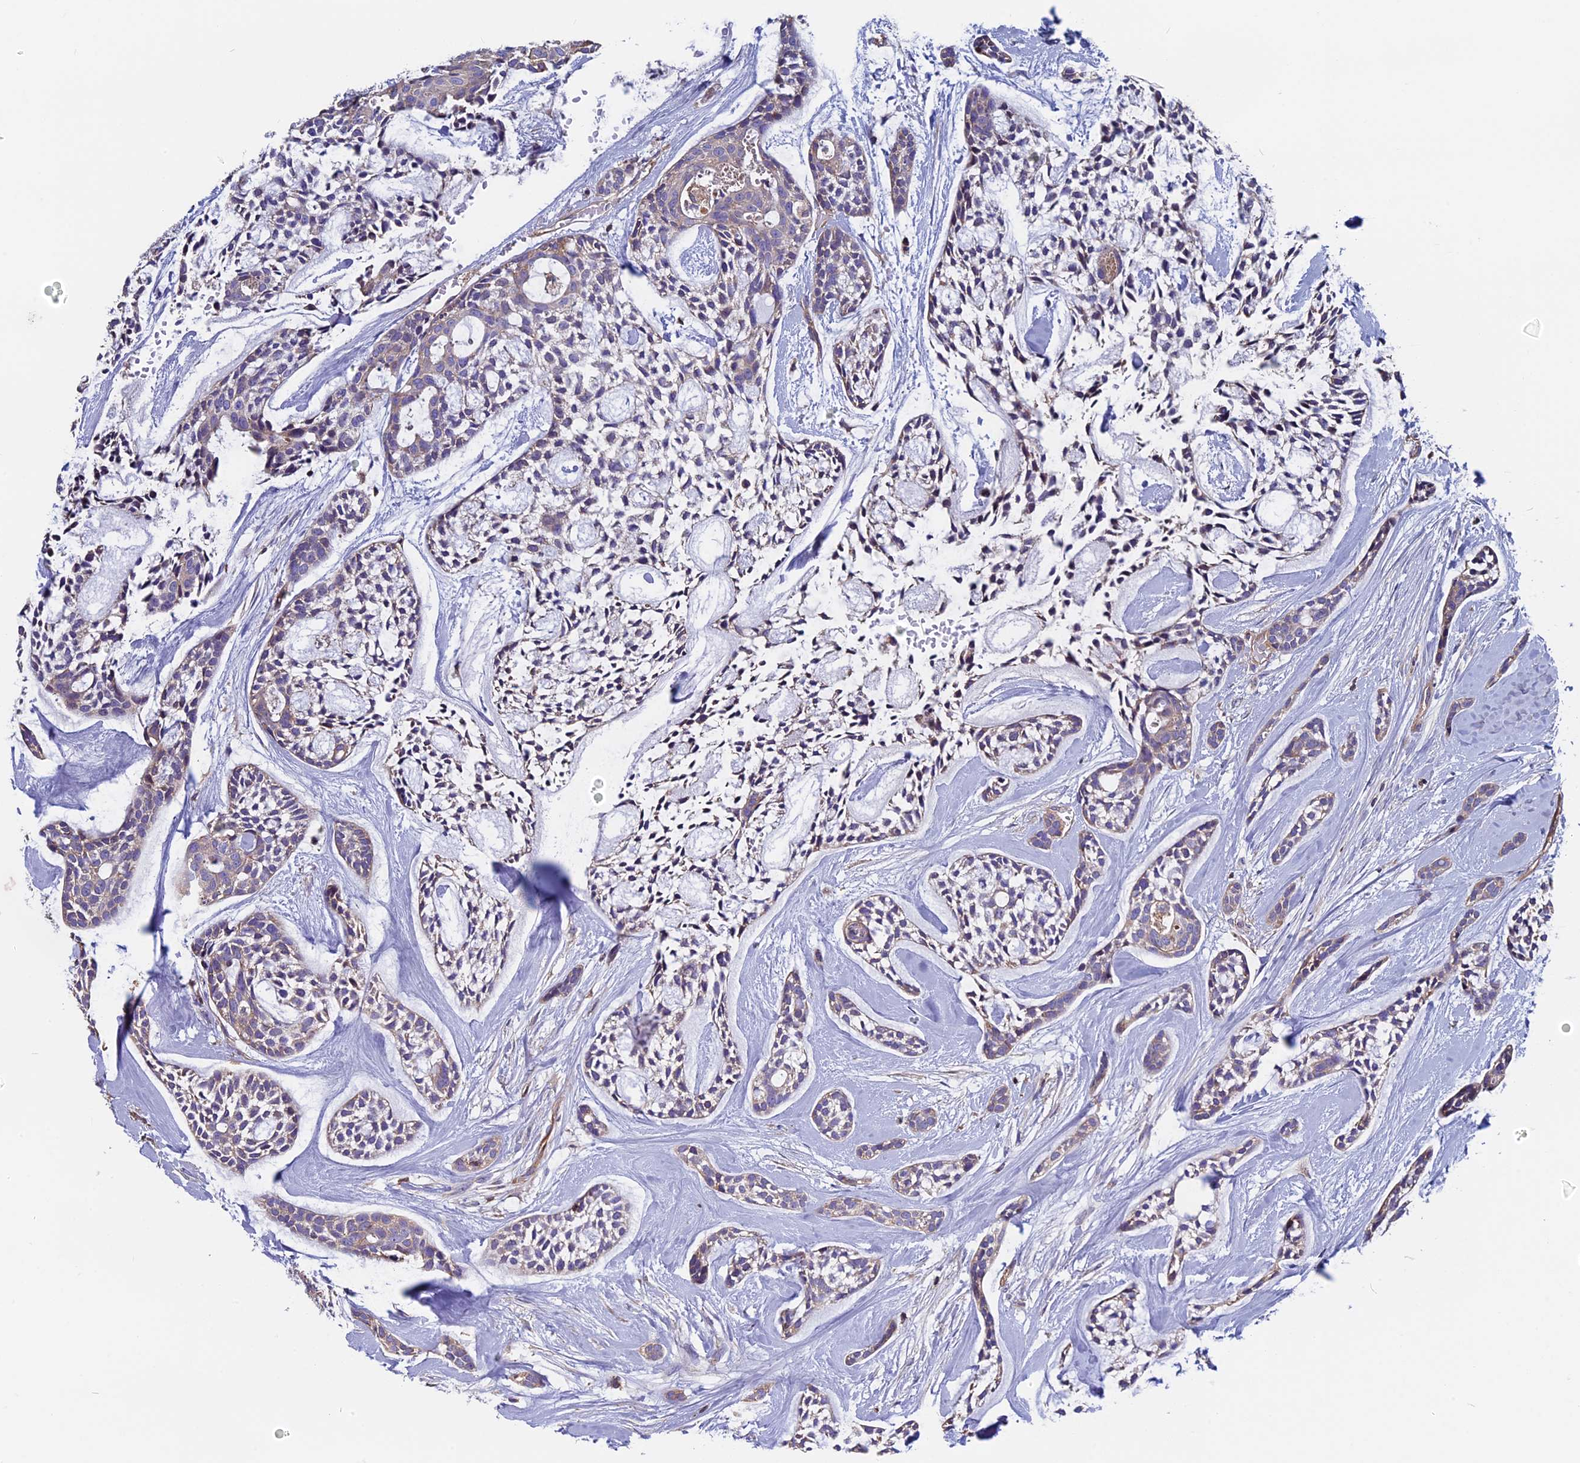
{"staining": {"intensity": "weak", "quantity": "<25%", "location": "cytoplasmic/membranous"}, "tissue": "head and neck cancer", "cell_type": "Tumor cells", "image_type": "cancer", "snomed": [{"axis": "morphology", "description": "Adenocarcinoma, NOS"}, {"axis": "topography", "description": "Subcutis"}, {"axis": "topography", "description": "Head-Neck"}], "caption": "IHC image of human head and neck cancer stained for a protein (brown), which demonstrates no staining in tumor cells.", "gene": "CCDC153", "patient": {"sex": "female", "age": 73}}